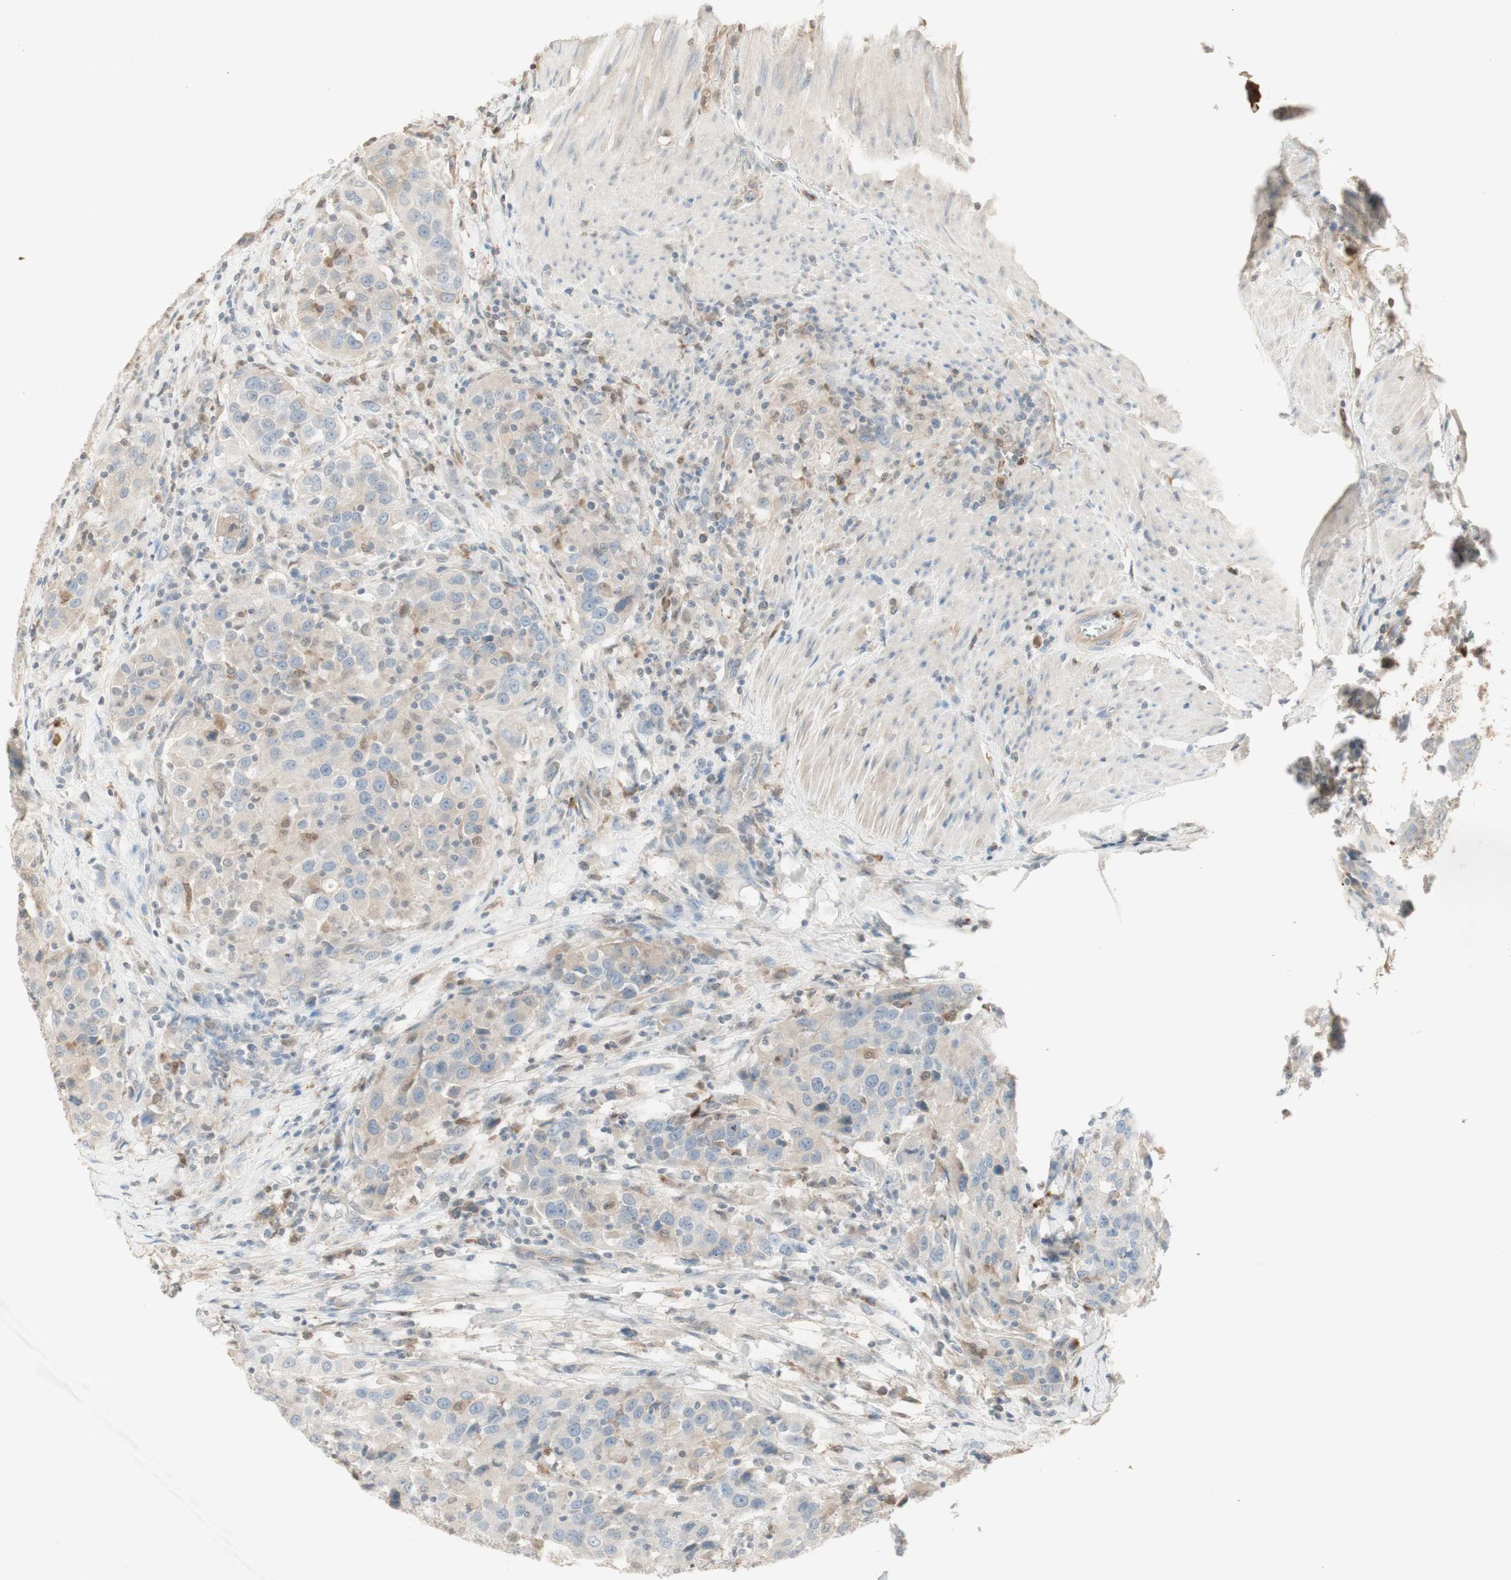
{"staining": {"intensity": "weak", "quantity": "<25%", "location": "cytoplasmic/membranous"}, "tissue": "urothelial cancer", "cell_type": "Tumor cells", "image_type": "cancer", "snomed": [{"axis": "morphology", "description": "Urothelial carcinoma, High grade"}, {"axis": "topography", "description": "Urinary bladder"}], "caption": "Tumor cells are negative for protein expression in human urothelial cancer.", "gene": "NID1", "patient": {"sex": "female", "age": 80}}